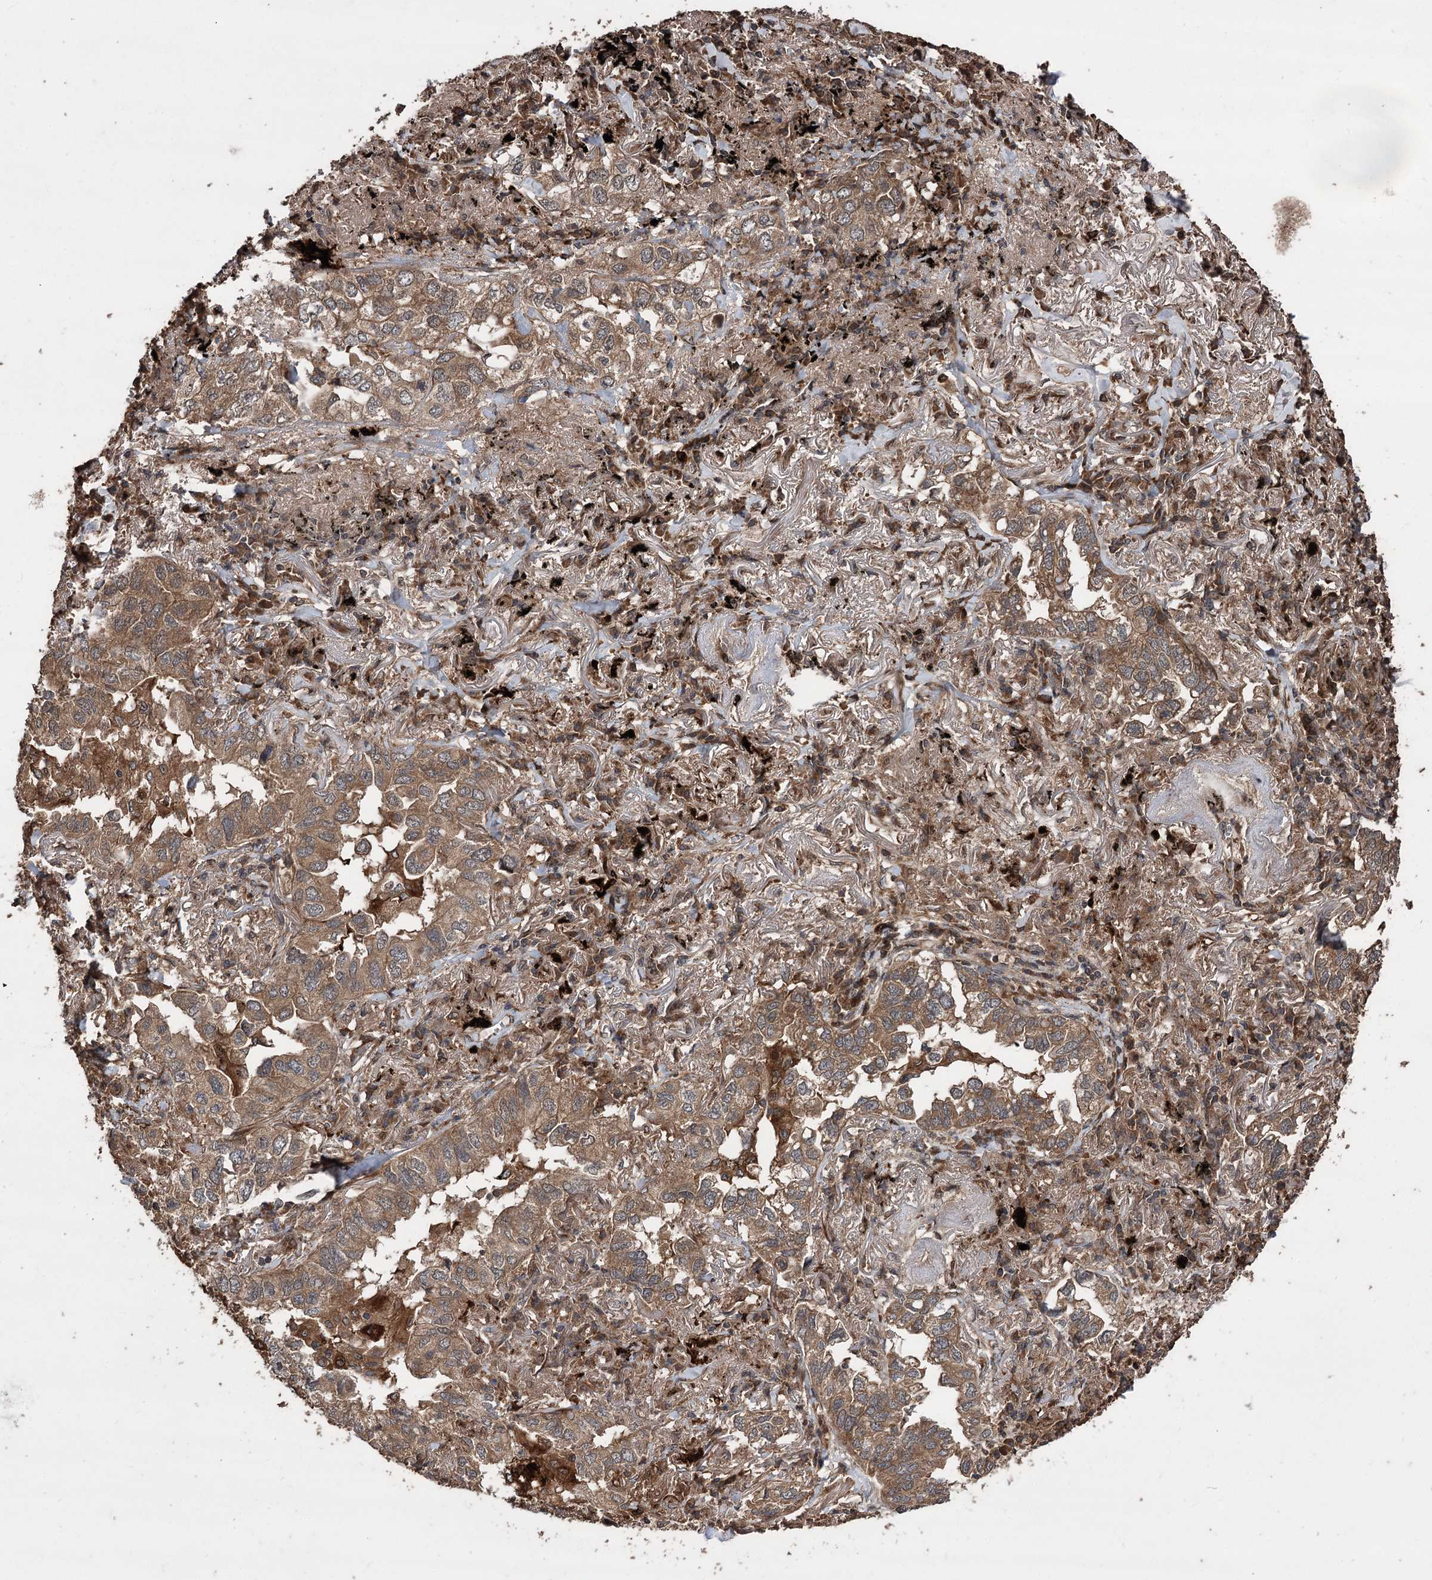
{"staining": {"intensity": "moderate", "quantity": ">75%", "location": "cytoplasmic/membranous"}, "tissue": "lung cancer", "cell_type": "Tumor cells", "image_type": "cancer", "snomed": [{"axis": "morphology", "description": "Adenocarcinoma, NOS"}, {"axis": "topography", "description": "Lung"}], "caption": "This is a photomicrograph of IHC staining of lung cancer (adenocarcinoma), which shows moderate staining in the cytoplasmic/membranous of tumor cells.", "gene": "RASSF3", "patient": {"sex": "male", "age": 65}}